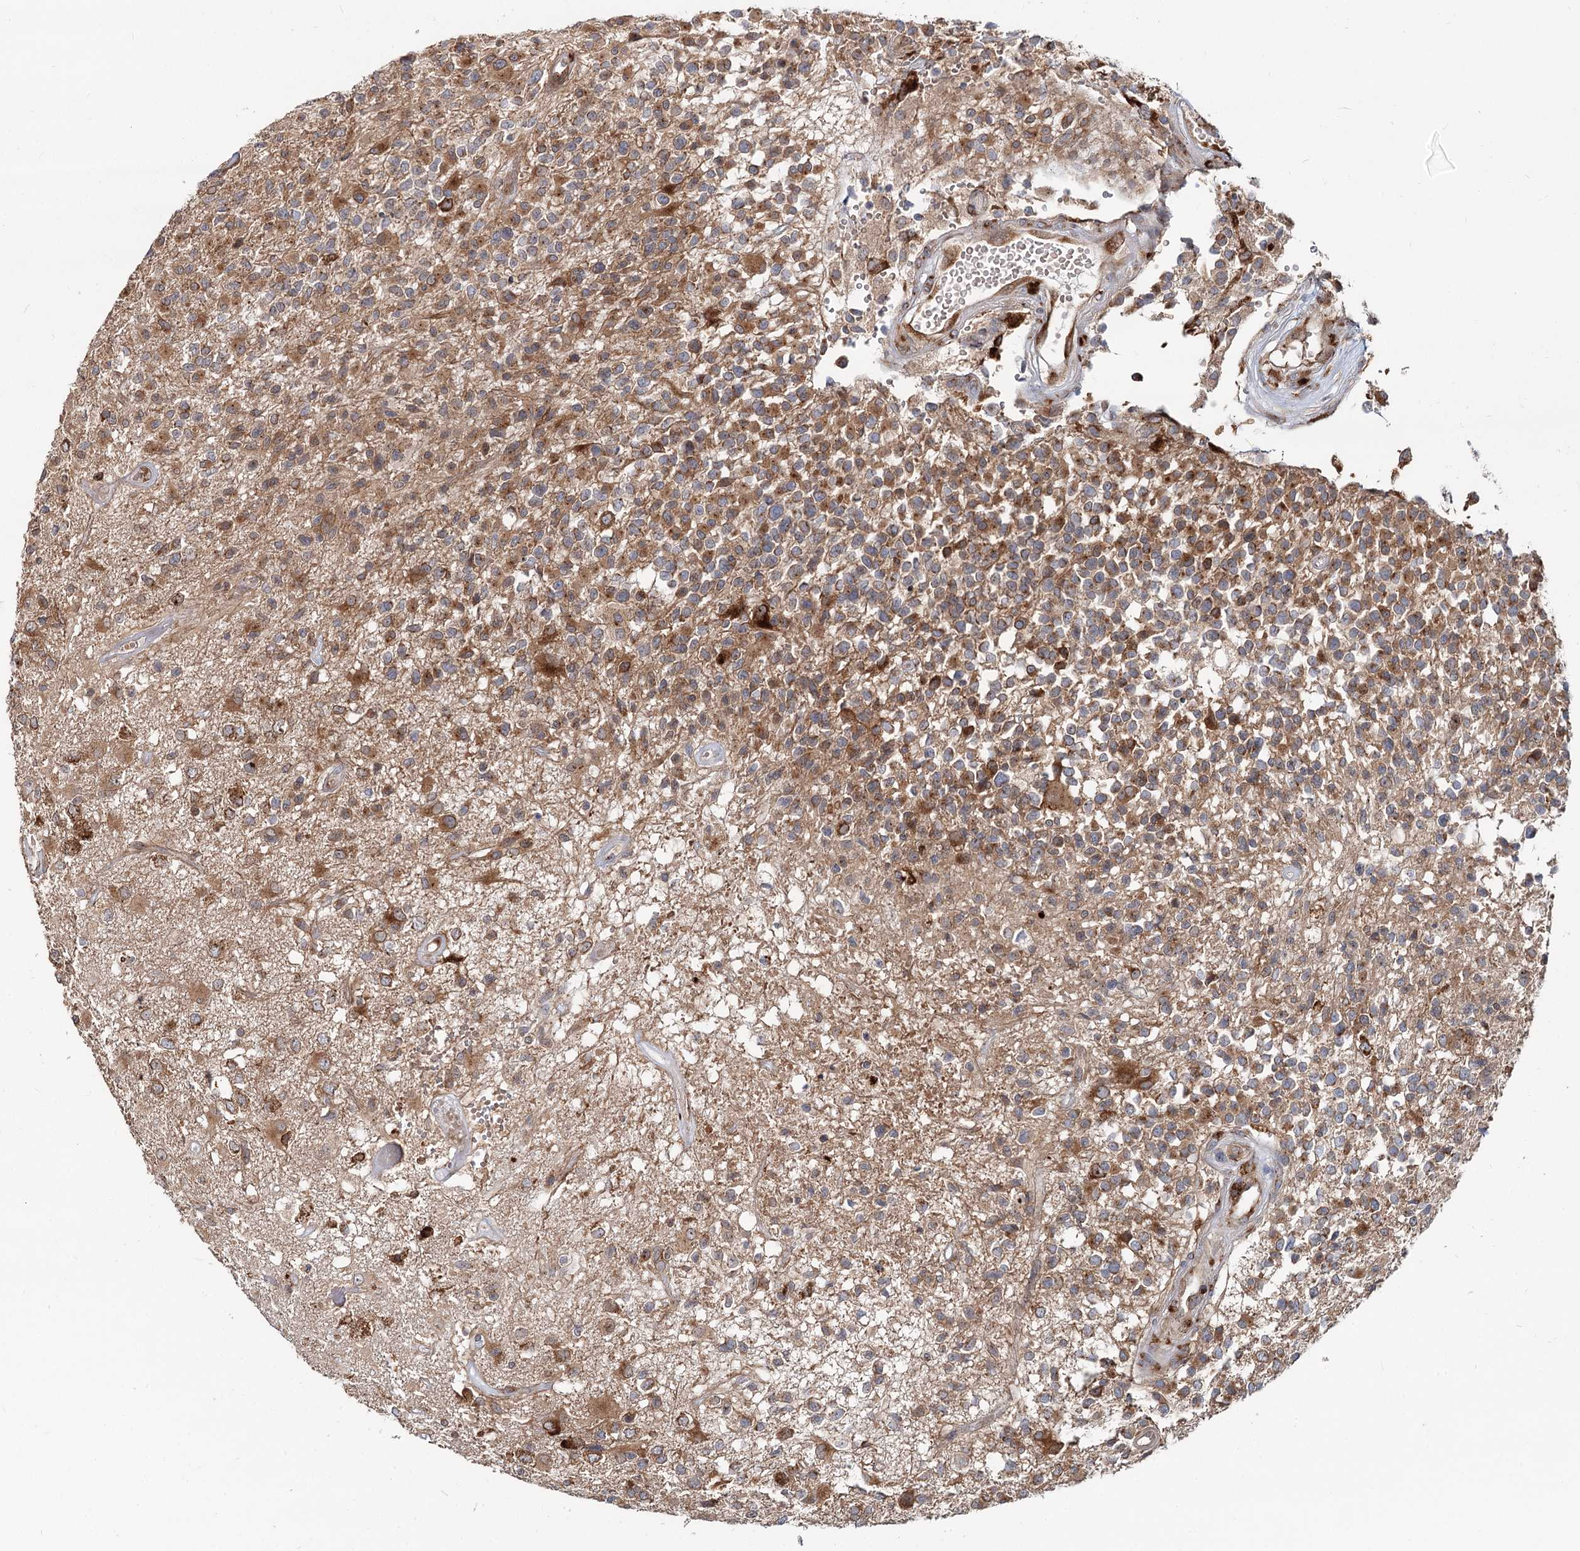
{"staining": {"intensity": "moderate", "quantity": "25%-75%", "location": "cytoplasmic/membranous"}, "tissue": "glioma", "cell_type": "Tumor cells", "image_type": "cancer", "snomed": [{"axis": "morphology", "description": "Glioma, malignant, High grade"}, {"axis": "morphology", "description": "Glioblastoma, NOS"}, {"axis": "topography", "description": "Brain"}], "caption": "This photomicrograph reveals high-grade glioma (malignant) stained with IHC to label a protein in brown. The cytoplasmic/membranous of tumor cells show moderate positivity for the protein. Nuclei are counter-stained blue.", "gene": "SPART", "patient": {"sex": "male", "age": 60}}